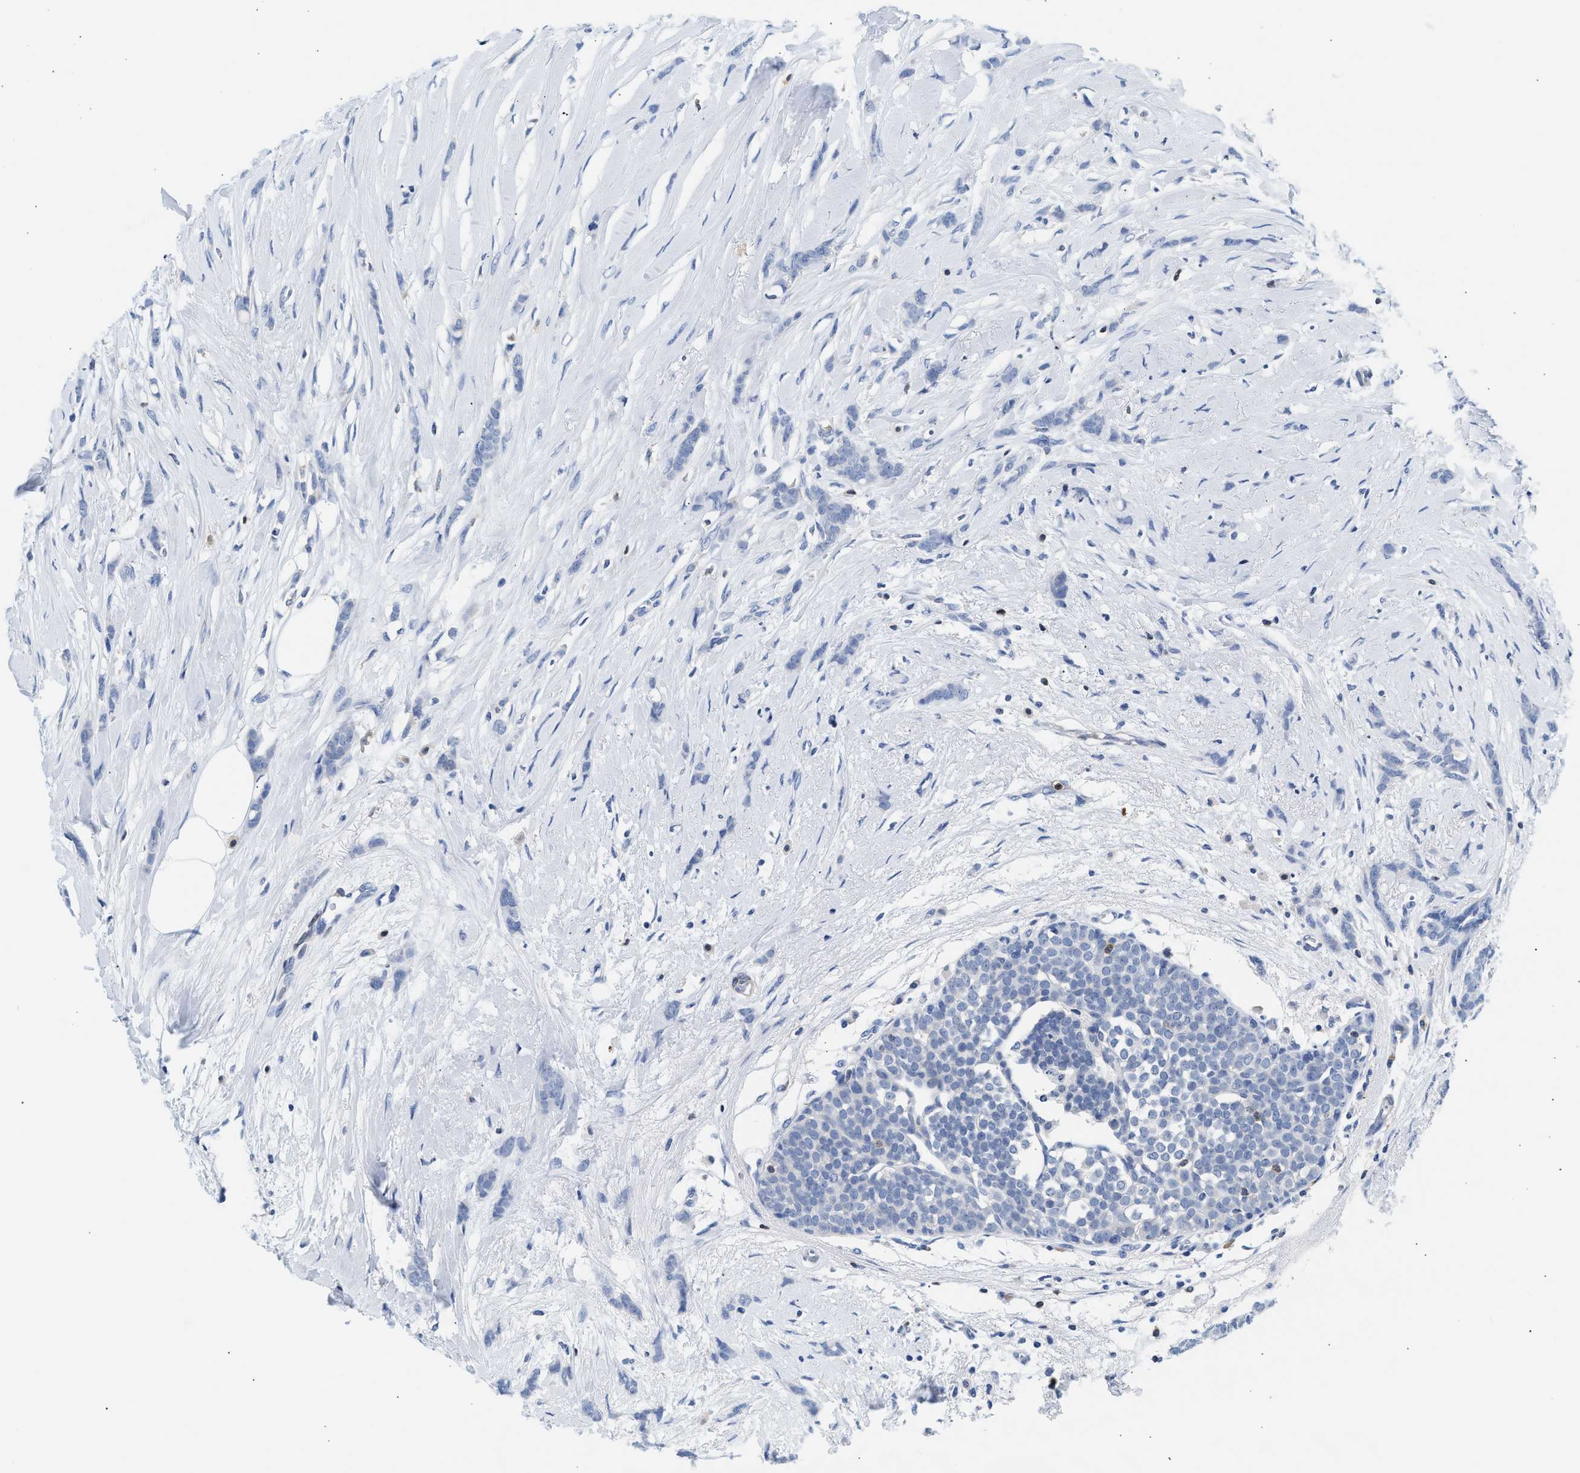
{"staining": {"intensity": "negative", "quantity": "none", "location": "none"}, "tissue": "breast cancer", "cell_type": "Tumor cells", "image_type": "cancer", "snomed": [{"axis": "morphology", "description": "Lobular carcinoma, in situ"}, {"axis": "morphology", "description": "Lobular carcinoma"}, {"axis": "topography", "description": "Breast"}], "caption": "Tumor cells show no significant staining in breast cancer.", "gene": "SLIT2", "patient": {"sex": "female", "age": 41}}